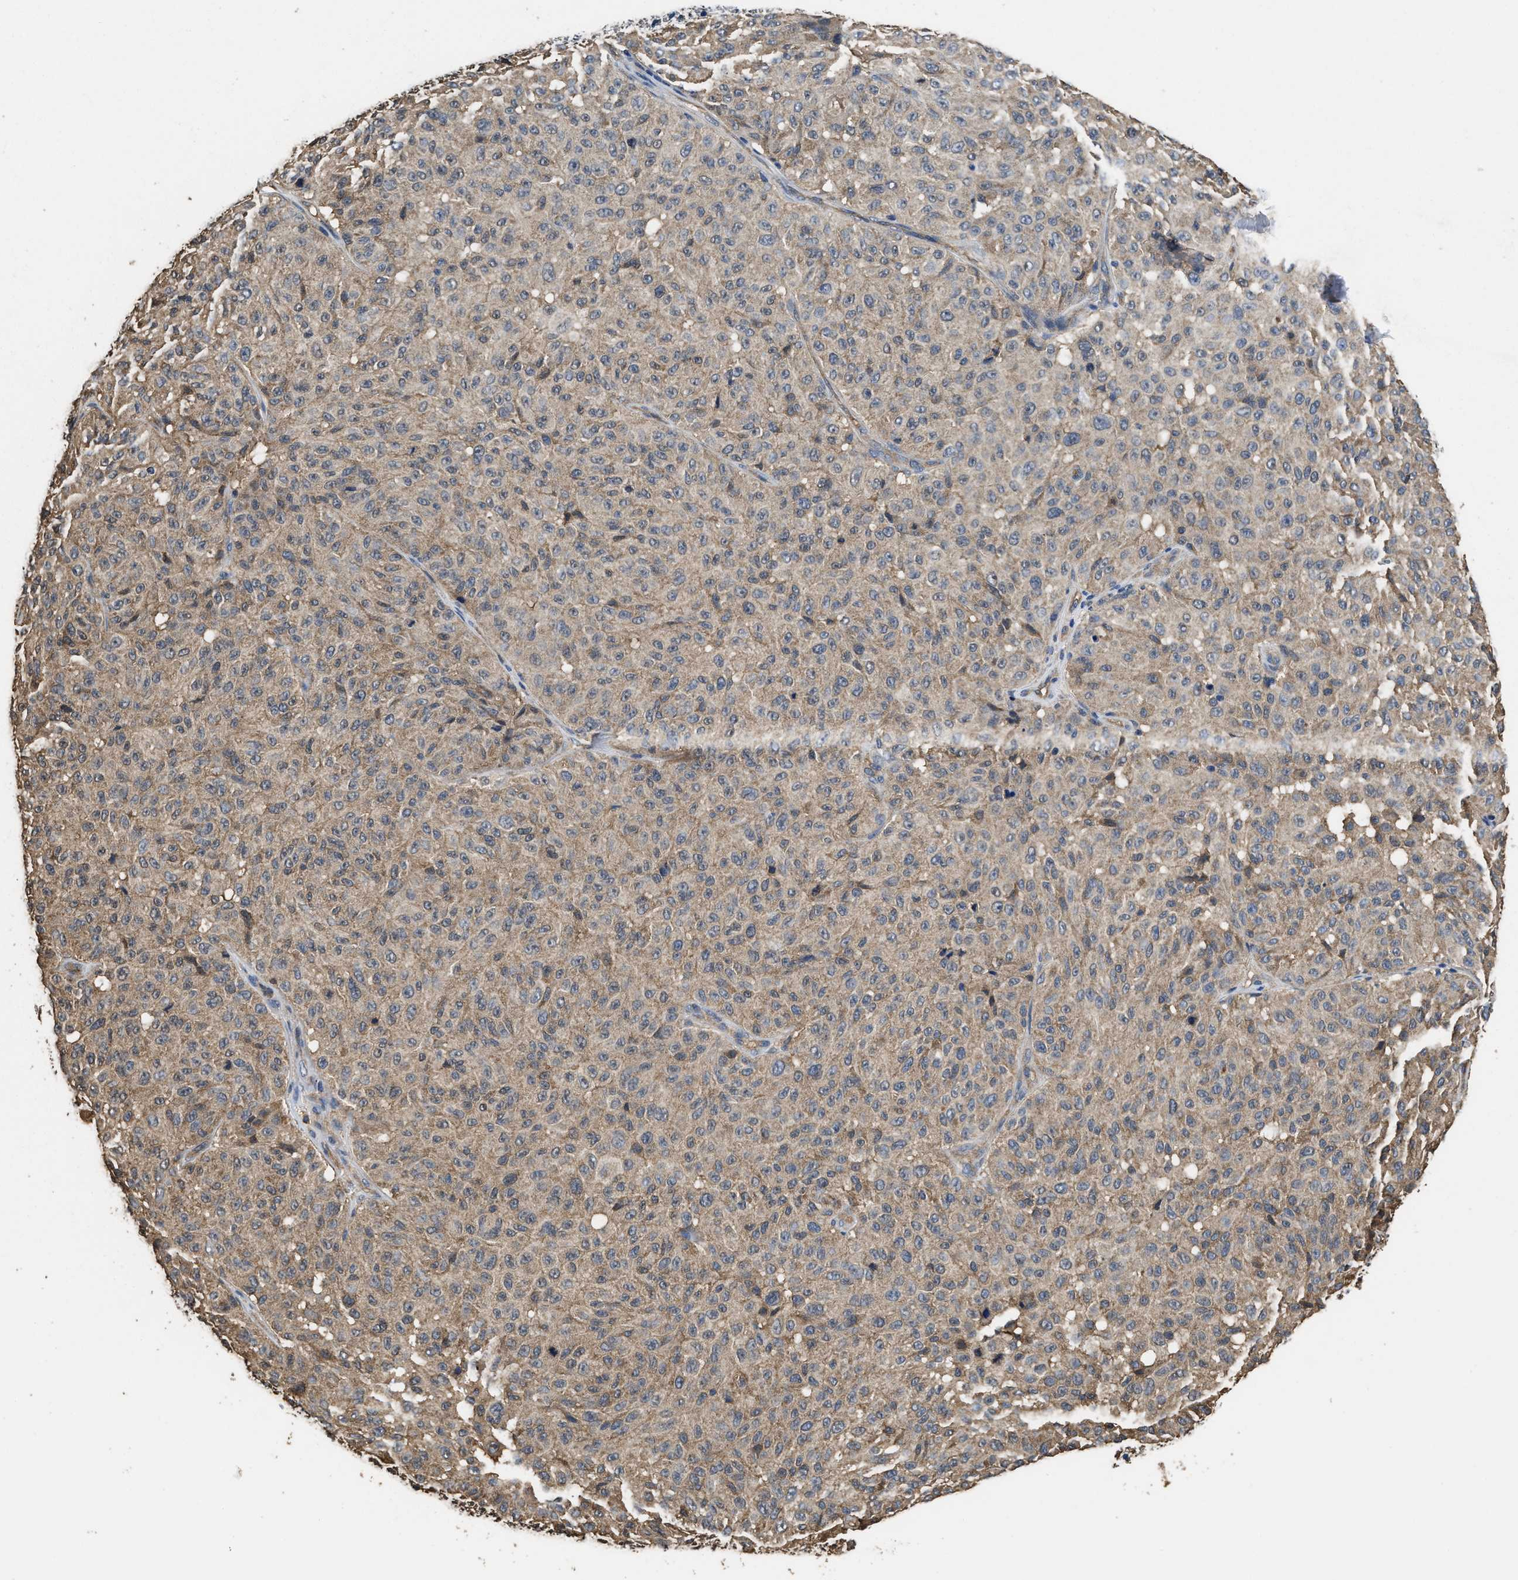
{"staining": {"intensity": "weak", "quantity": ">75%", "location": "cytoplasmic/membranous"}, "tissue": "melanoma", "cell_type": "Tumor cells", "image_type": "cancer", "snomed": [{"axis": "morphology", "description": "Malignant melanoma, NOS"}, {"axis": "topography", "description": "Skin"}], "caption": "Immunohistochemistry histopathology image of neoplastic tissue: human melanoma stained using immunohistochemistry (IHC) demonstrates low levels of weak protein expression localized specifically in the cytoplasmic/membranous of tumor cells, appearing as a cytoplasmic/membranous brown color.", "gene": "YWHAE", "patient": {"sex": "female", "age": 46}}